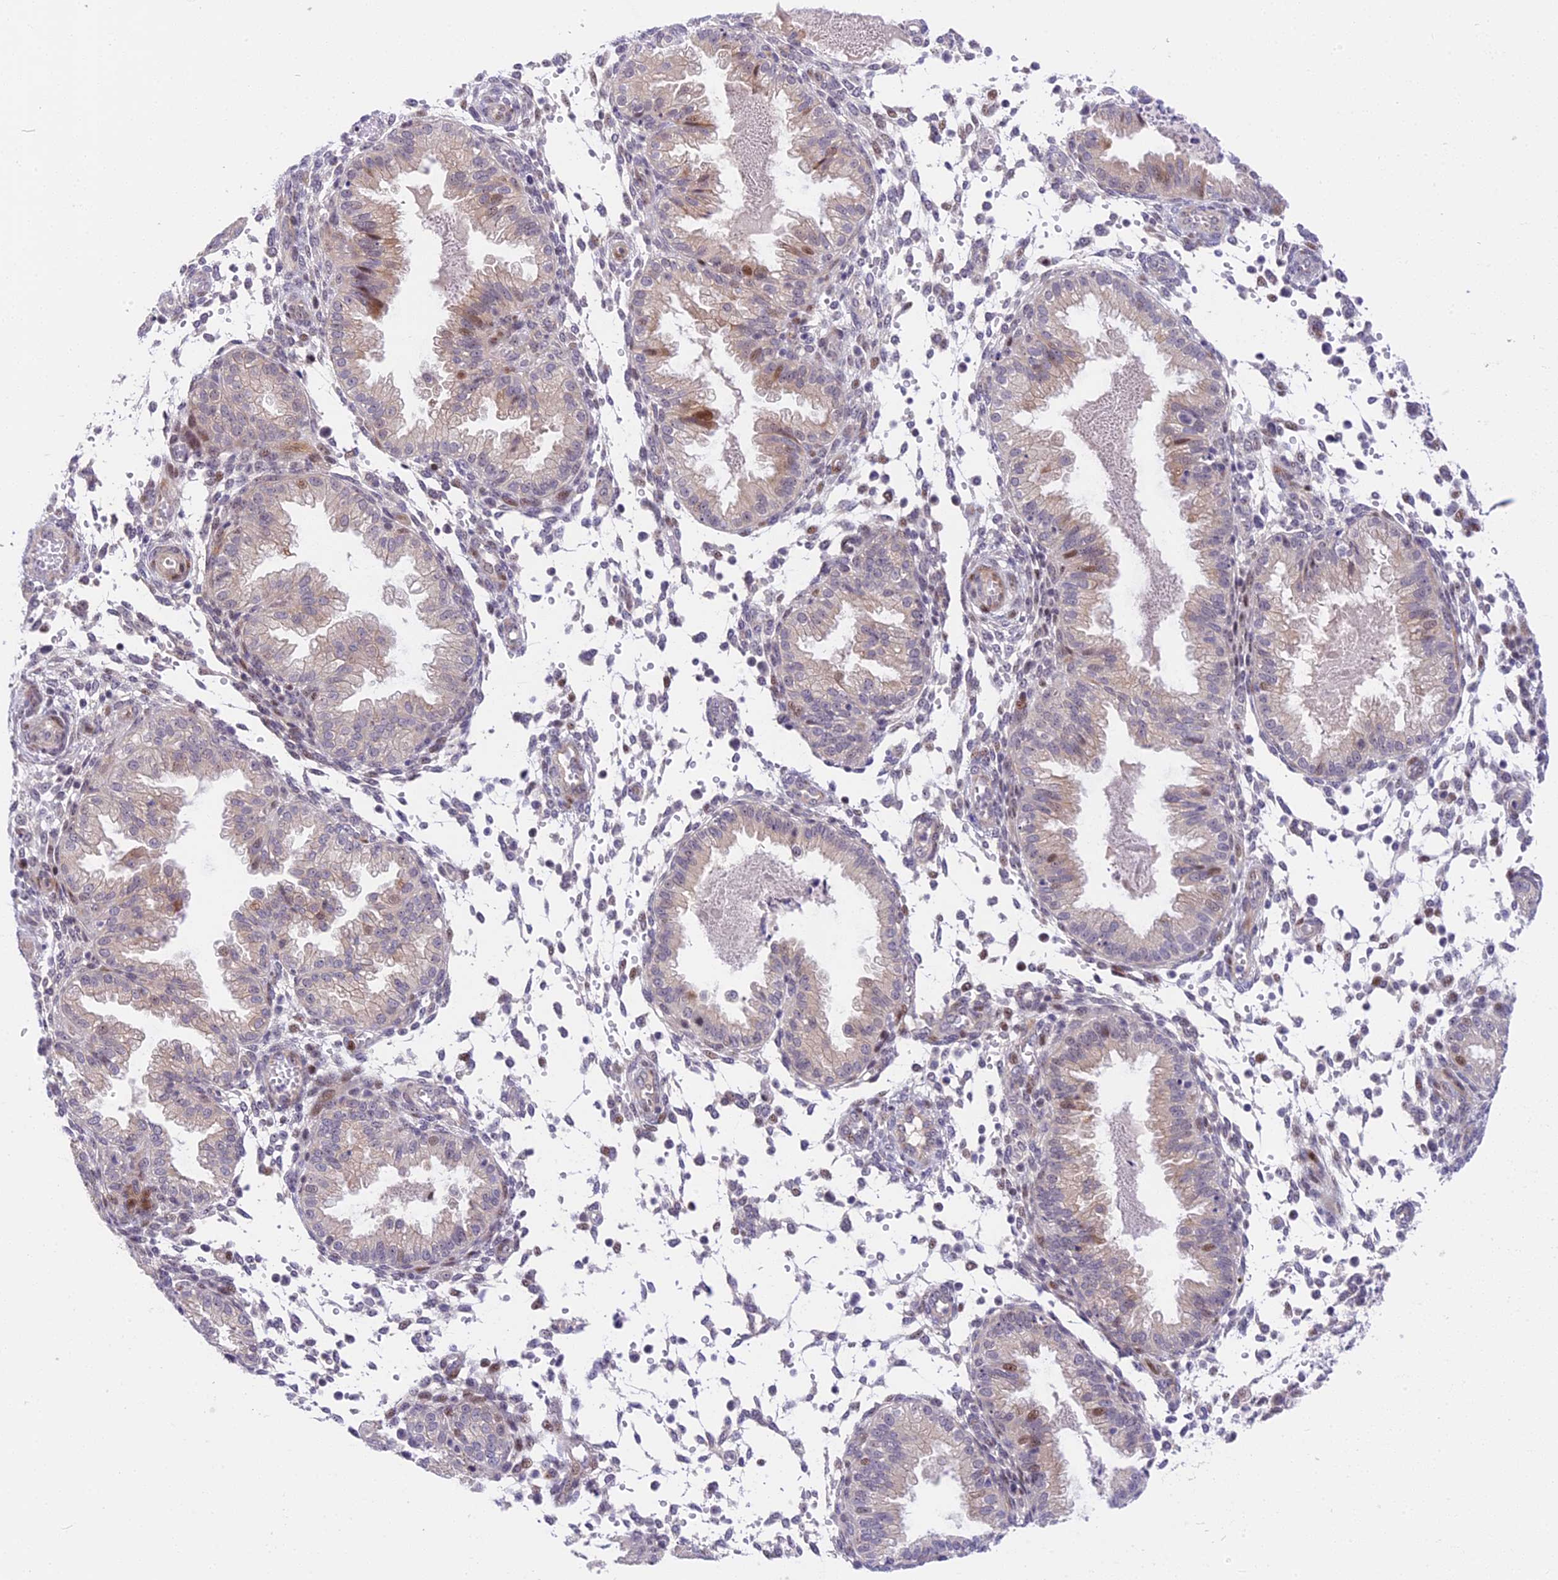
{"staining": {"intensity": "negative", "quantity": "none", "location": "none"}, "tissue": "endometrium", "cell_type": "Cells in endometrial stroma", "image_type": "normal", "snomed": [{"axis": "morphology", "description": "Normal tissue, NOS"}, {"axis": "topography", "description": "Endometrium"}], "caption": "DAB immunohistochemical staining of normal endometrium exhibits no significant staining in cells in endometrial stroma.", "gene": "MIDN", "patient": {"sex": "female", "age": 33}}